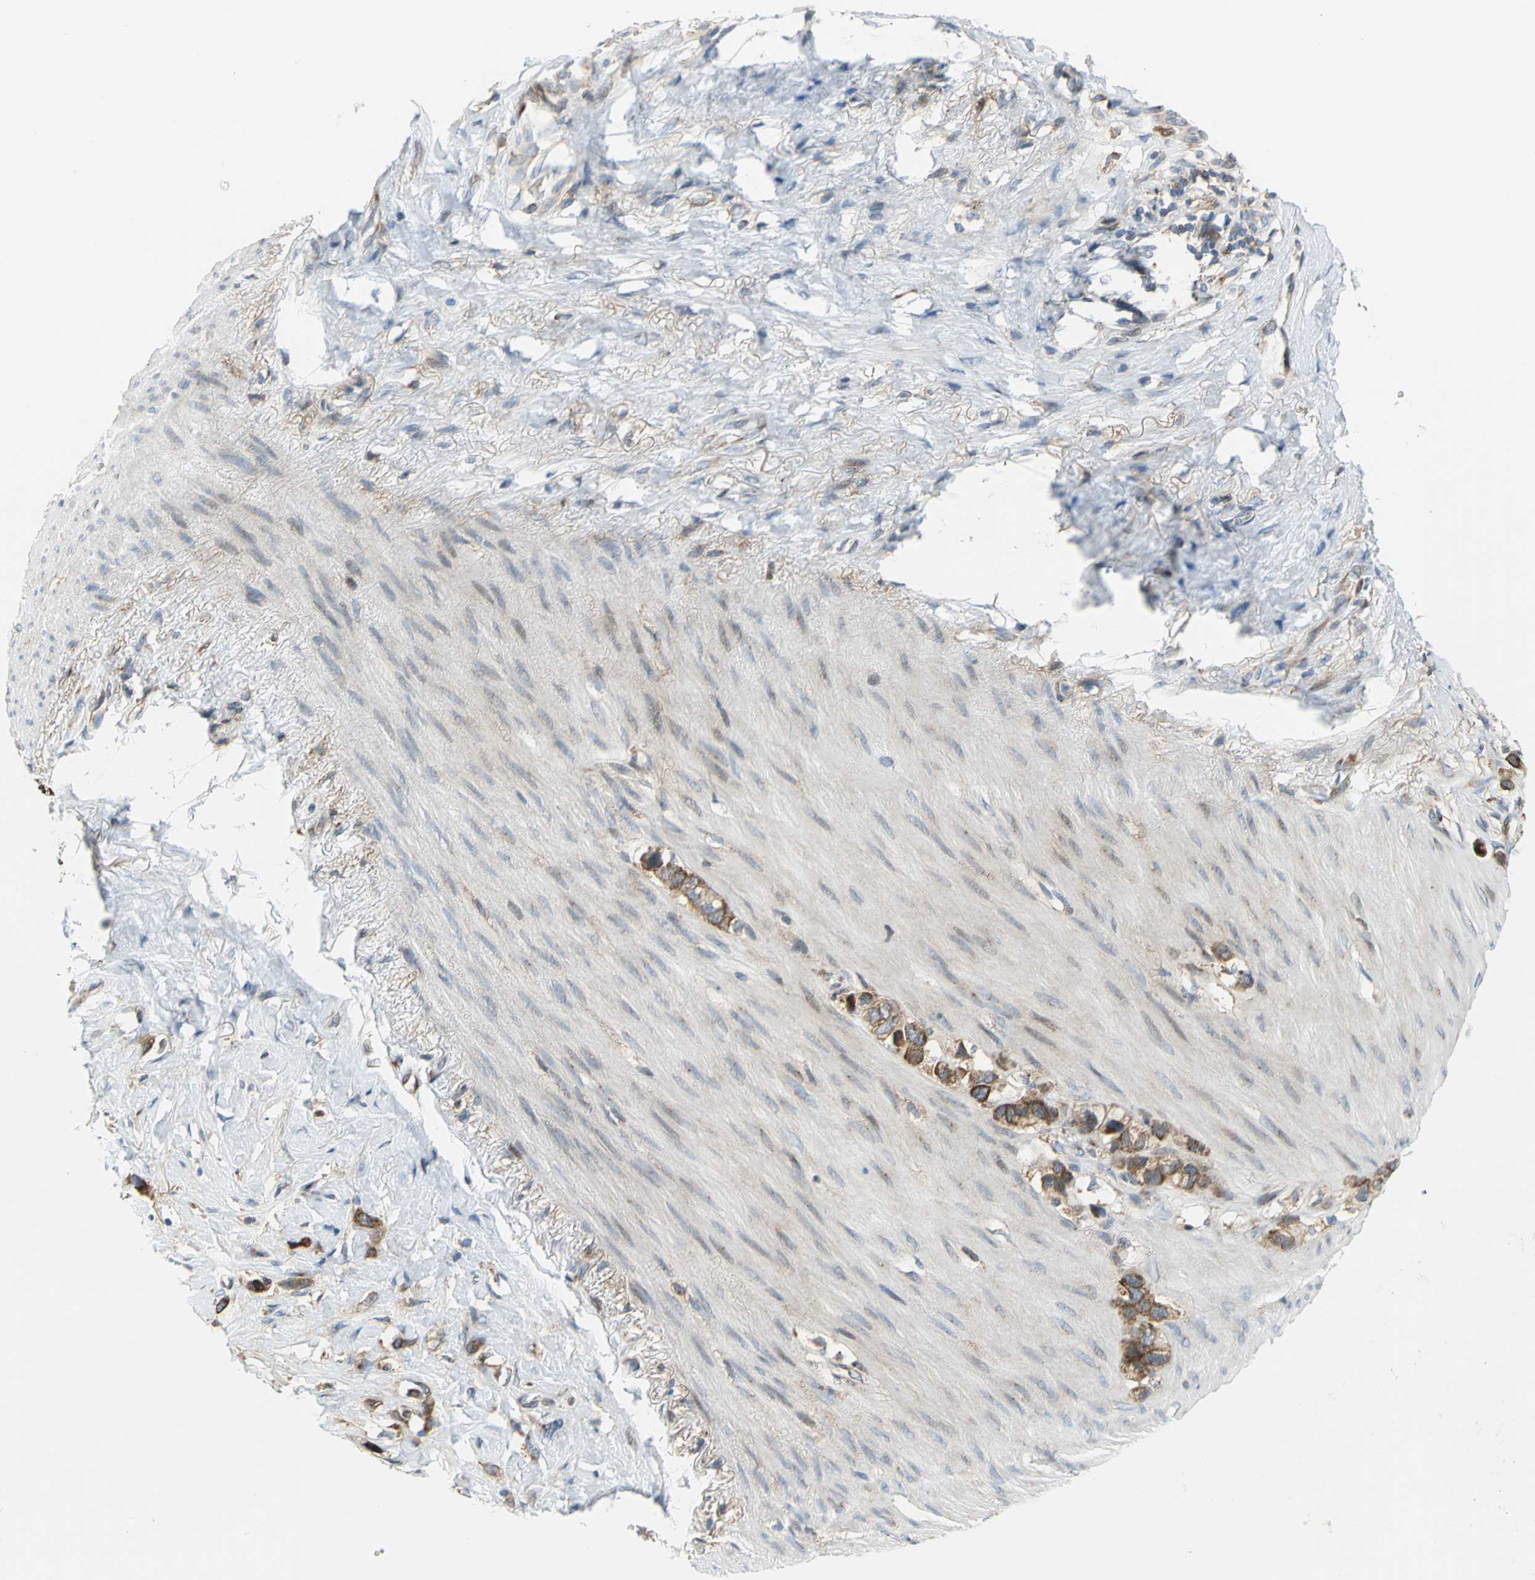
{"staining": {"intensity": "strong", "quantity": ">75%", "location": "cytoplasmic/membranous"}, "tissue": "stomach cancer", "cell_type": "Tumor cells", "image_type": "cancer", "snomed": [{"axis": "morphology", "description": "Normal tissue, NOS"}, {"axis": "morphology", "description": "Adenocarcinoma, NOS"}, {"axis": "morphology", "description": "Adenocarcinoma, High grade"}, {"axis": "topography", "description": "Stomach, upper"}, {"axis": "topography", "description": "Stomach"}], "caption": "A photomicrograph of stomach cancer stained for a protein reveals strong cytoplasmic/membranous brown staining in tumor cells.", "gene": "YBX1", "patient": {"sex": "female", "age": 65}}